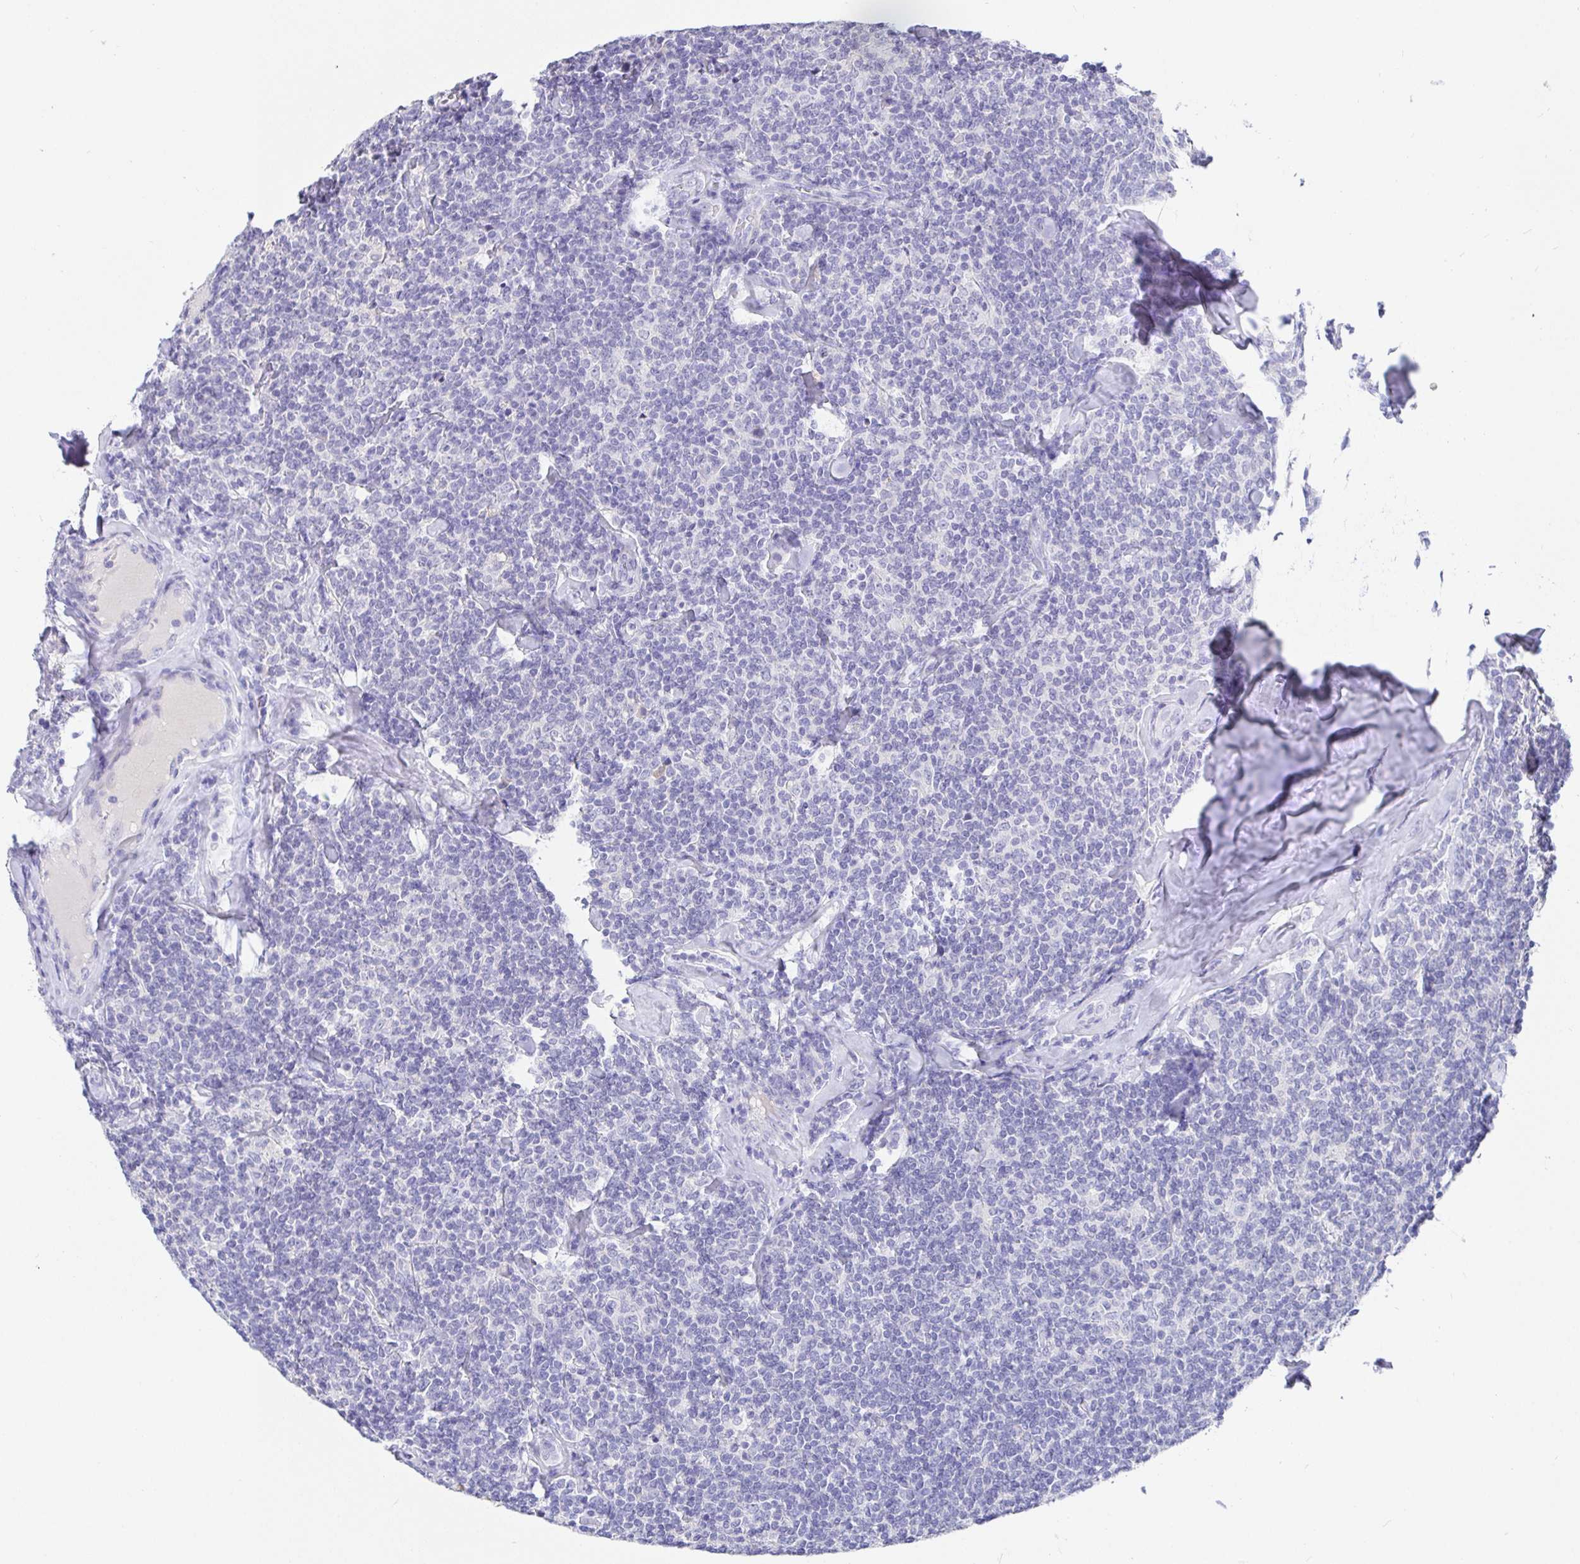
{"staining": {"intensity": "negative", "quantity": "none", "location": "none"}, "tissue": "lymphoma", "cell_type": "Tumor cells", "image_type": "cancer", "snomed": [{"axis": "morphology", "description": "Malignant lymphoma, non-Hodgkin's type, Low grade"}, {"axis": "topography", "description": "Lymph node"}], "caption": "Immunohistochemical staining of human lymphoma reveals no significant staining in tumor cells. Brightfield microscopy of IHC stained with DAB (brown) and hematoxylin (blue), captured at high magnification.", "gene": "TPTE", "patient": {"sex": "female", "age": 56}}